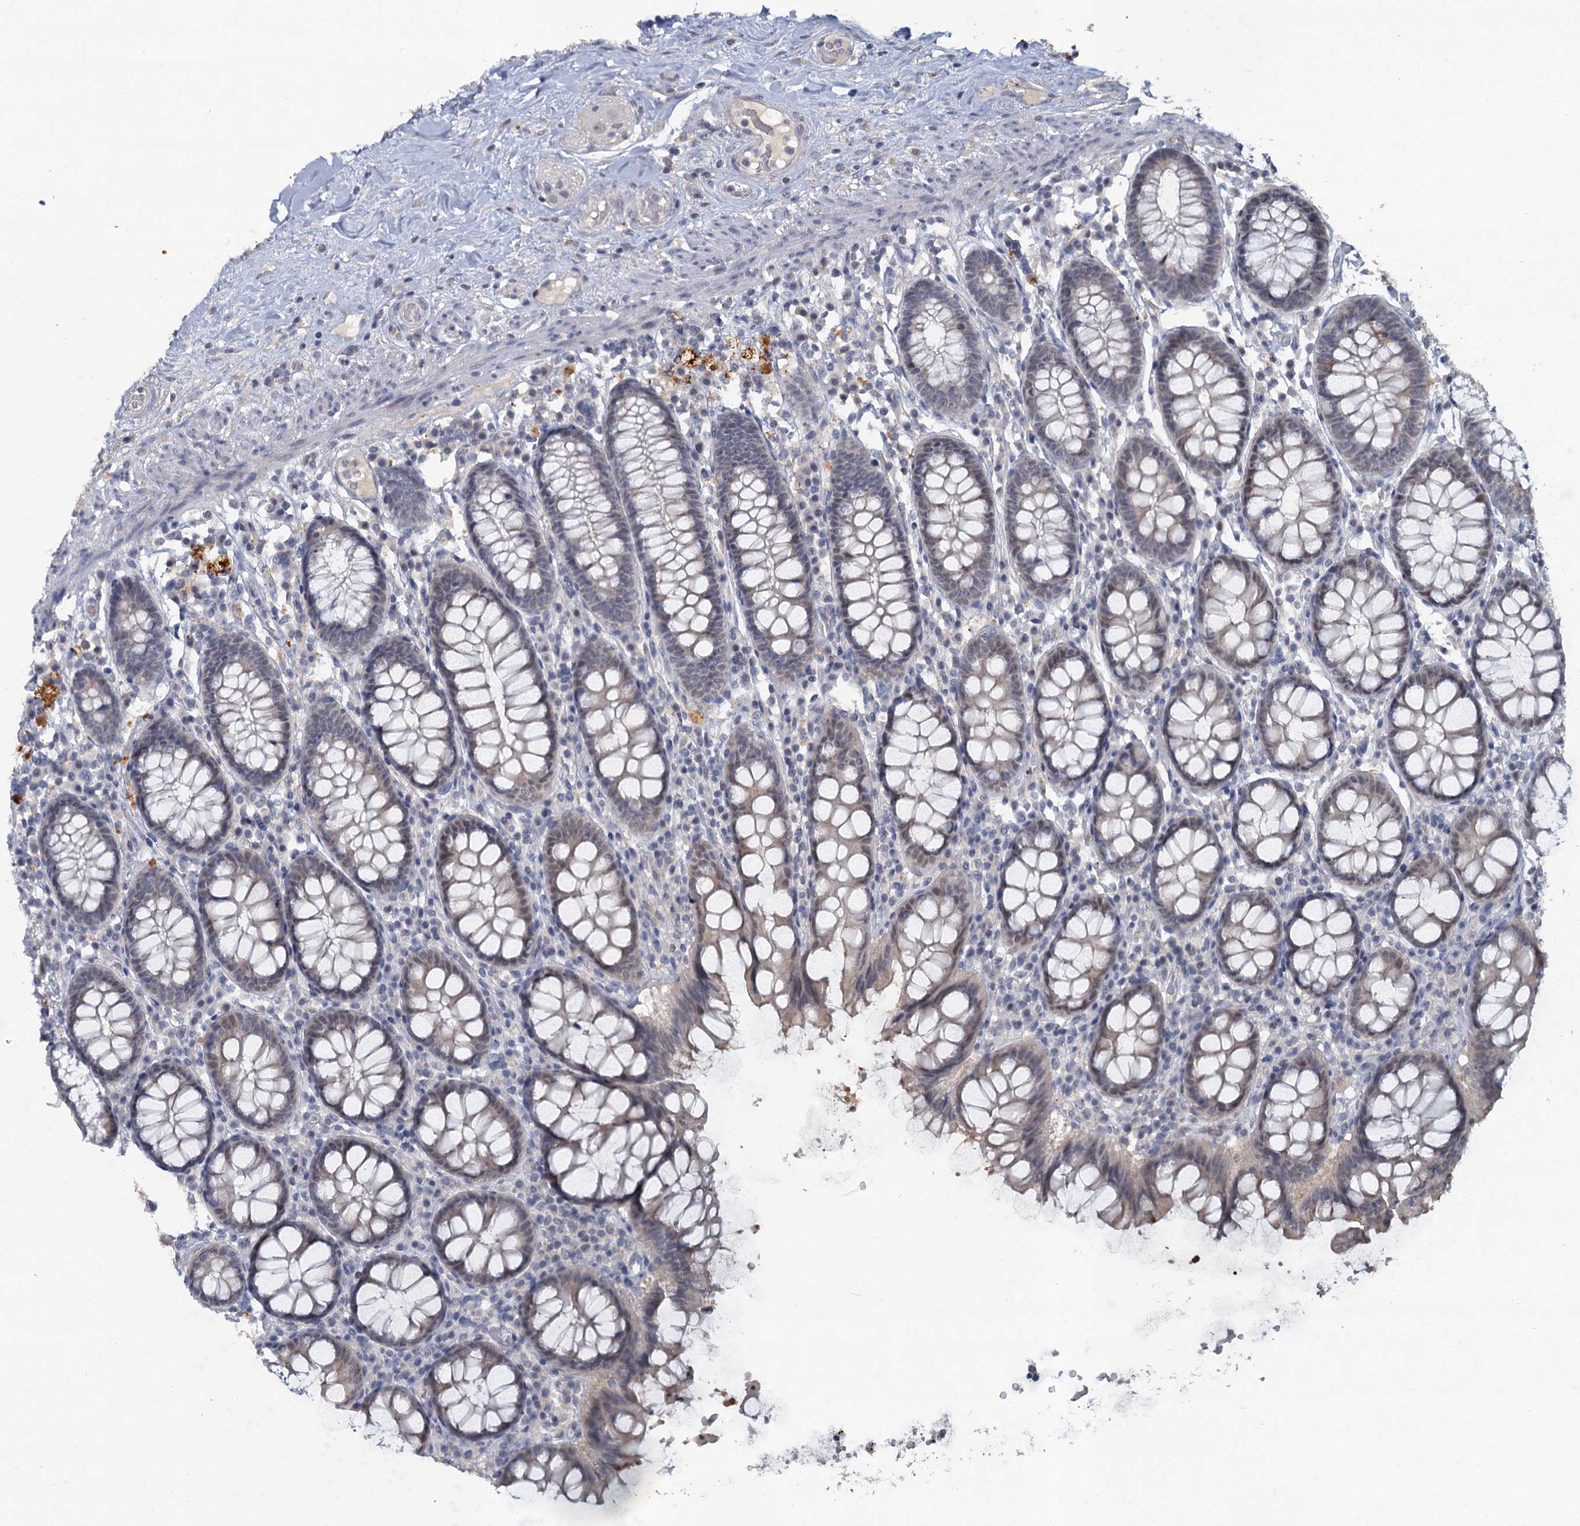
{"staining": {"intensity": "weak", "quantity": "25%-75%", "location": "cytoplasmic/membranous"}, "tissue": "colon", "cell_type": "Endothelial cells", "image_type": "normal", "snomed": [{"axis": "morphology", "description": "Normal tissue, NOS"}, {"axis": "topography", "description": "Colon"}], "caption": "Approximately 25%-75% of endothelial cells in unremarkable human colon exhibit weak cytoplasmic/membranous protein staining as visualized by brown immunohistochemical staining.", "gene": "MUCL1", "patient": {"sex": "female", "age": 79}}